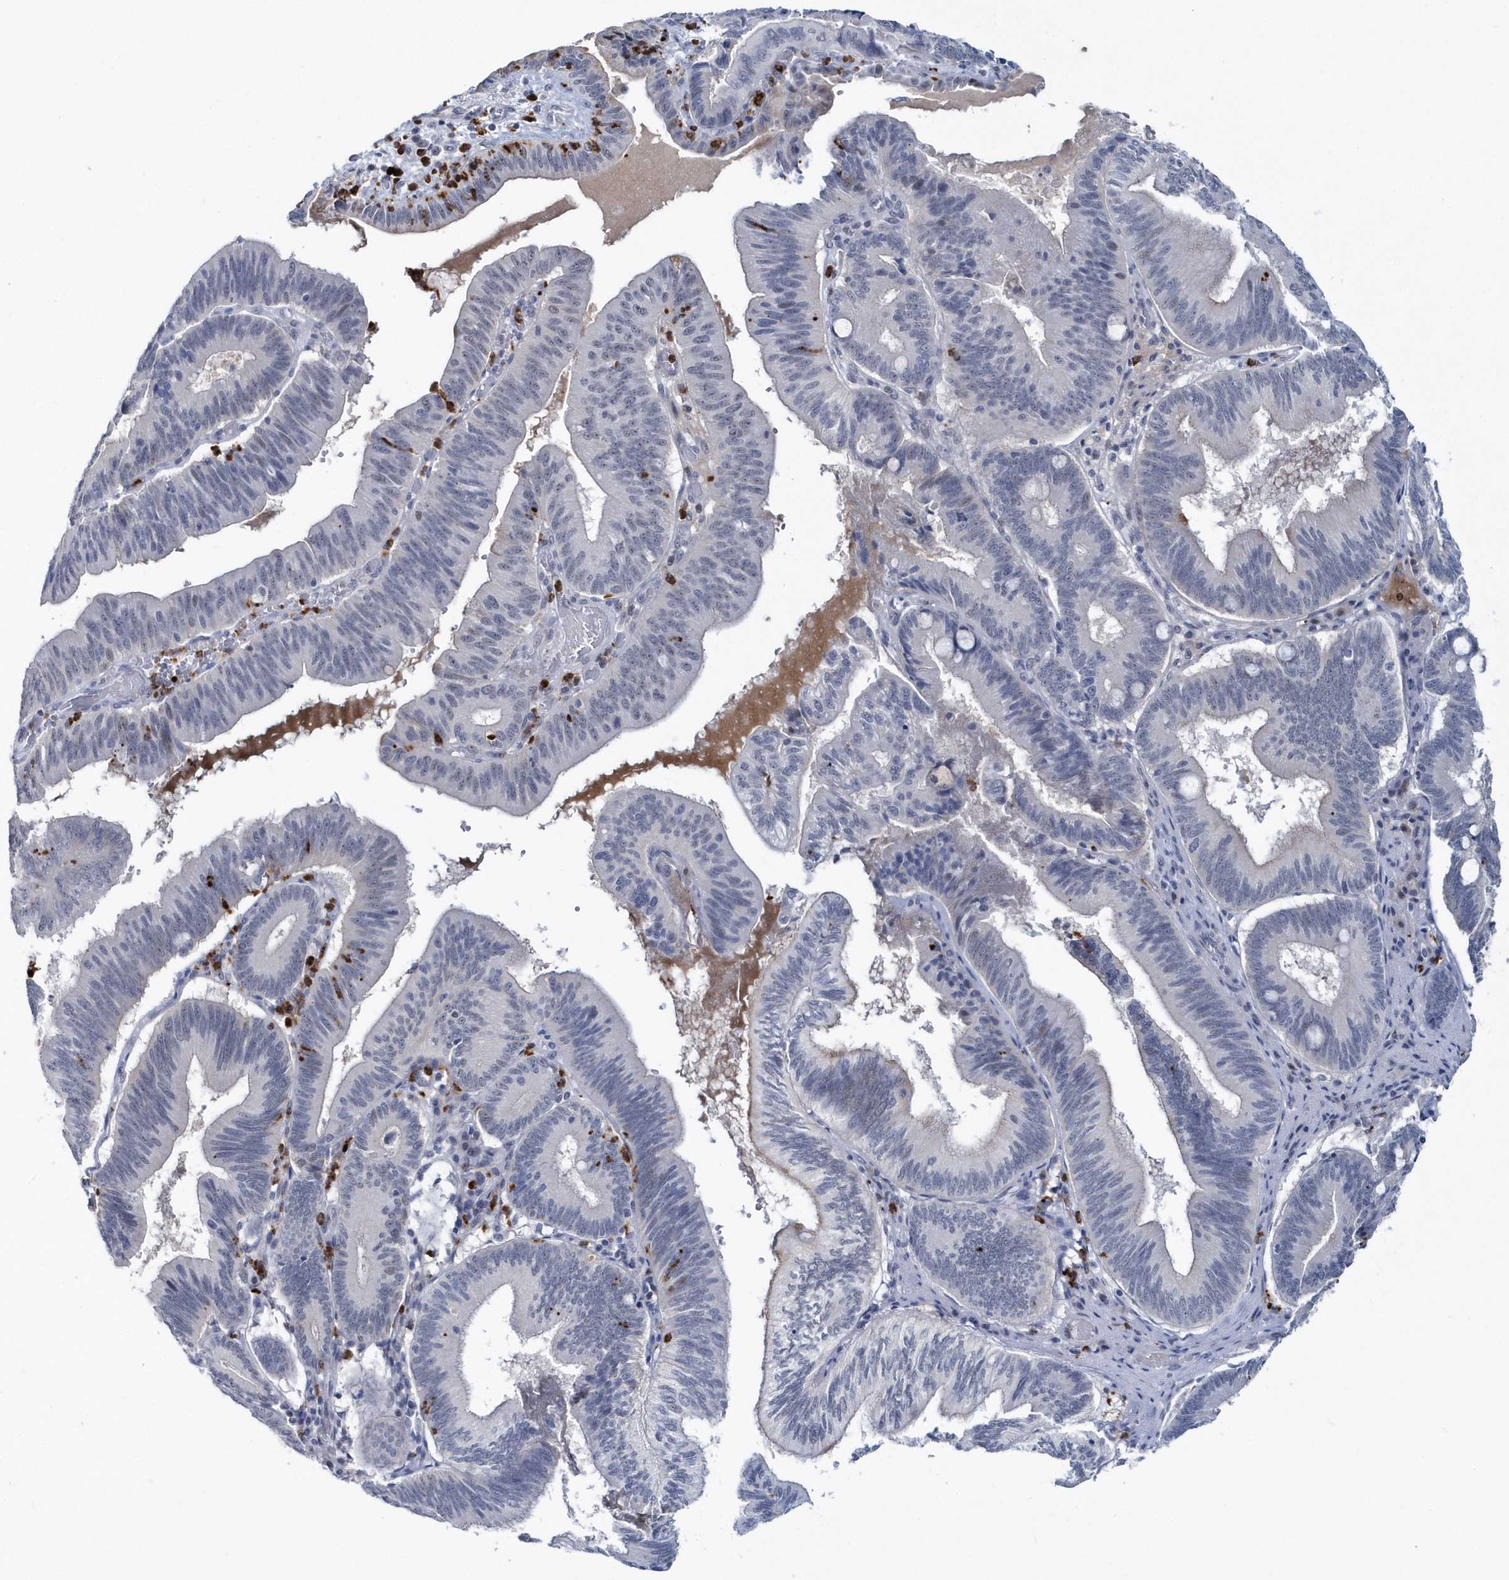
{"staining": {"intensity": "moderate", "quantity": "<25%", "location": "cytoplasmic/membranous"}, "tissue": "pancreatic cancer", "cell_type": "Tumor cells", "image_type": "cancer", "snomed": [{"axis": "morphology", "description": "Adenocarcinoma, NOS"}, {"axis": "topography", "description": "Pancreas"}], "caption": "A low amount of moderate cytoplasmic/membranous expression is appreciated in about <25% of tumor cells in pancreatic cancer (adenocarcinoma) tissue.", "gene": "ASCL4", "patient": {"sex": "male", "age": 82}}